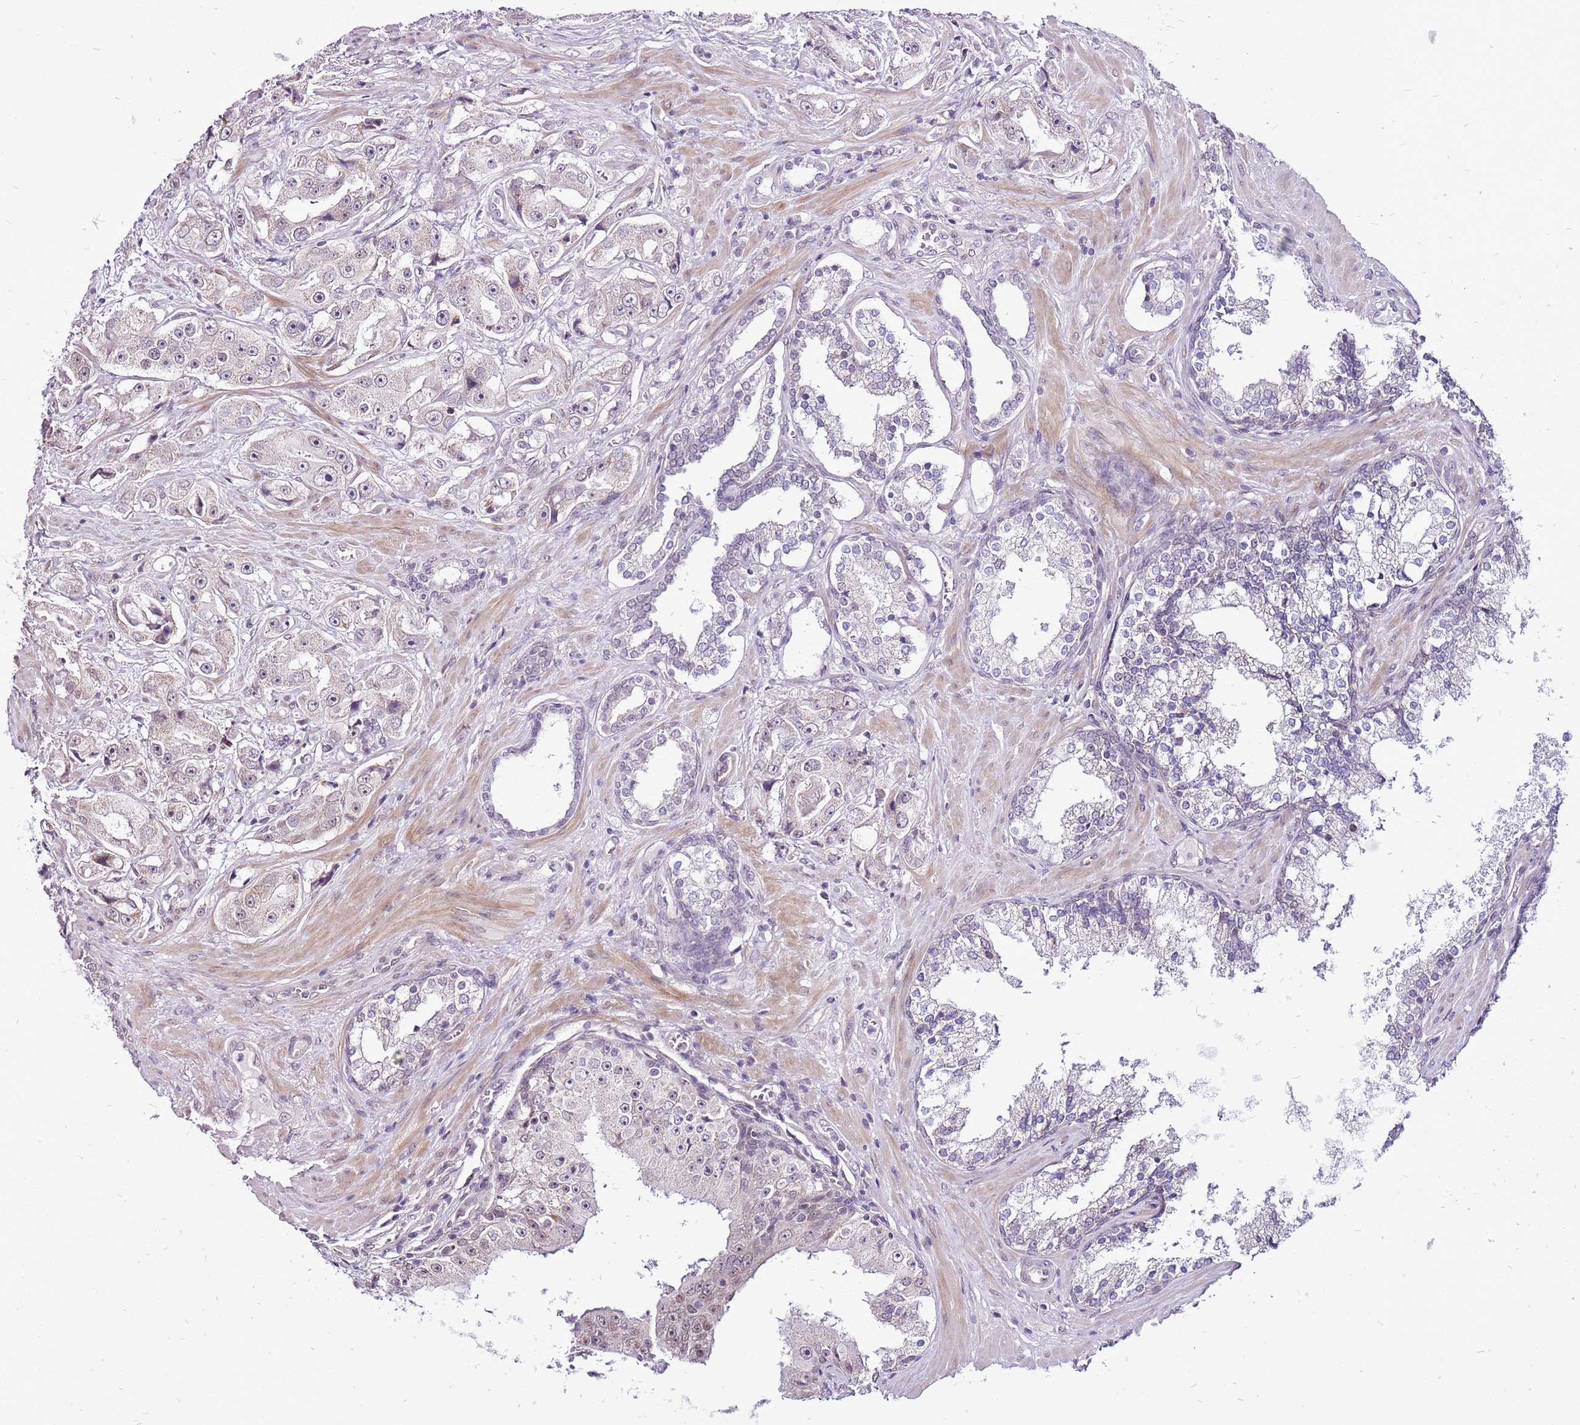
{"staining": {"intensity": "weak", "quantity": "25%-75%", "location": "nuclear"}, "tissue": "prostate cancer", "cell_type": "Tumor cells", "image_type": "cancer", "snomed": [{"axis": "morphology", "description": "Adenocarcinoma, High grade"}, {"axis": "topography", "description": "Prostate"}], "caption": "A photomicrograph showing weak nuclear expression in approximately 25%-75% of tumor cells in prostate cancer, as visualized by brown immunohistochemical staining.", "gene": "CCDC166", "patient": {"sex": "male", "age": 73}}